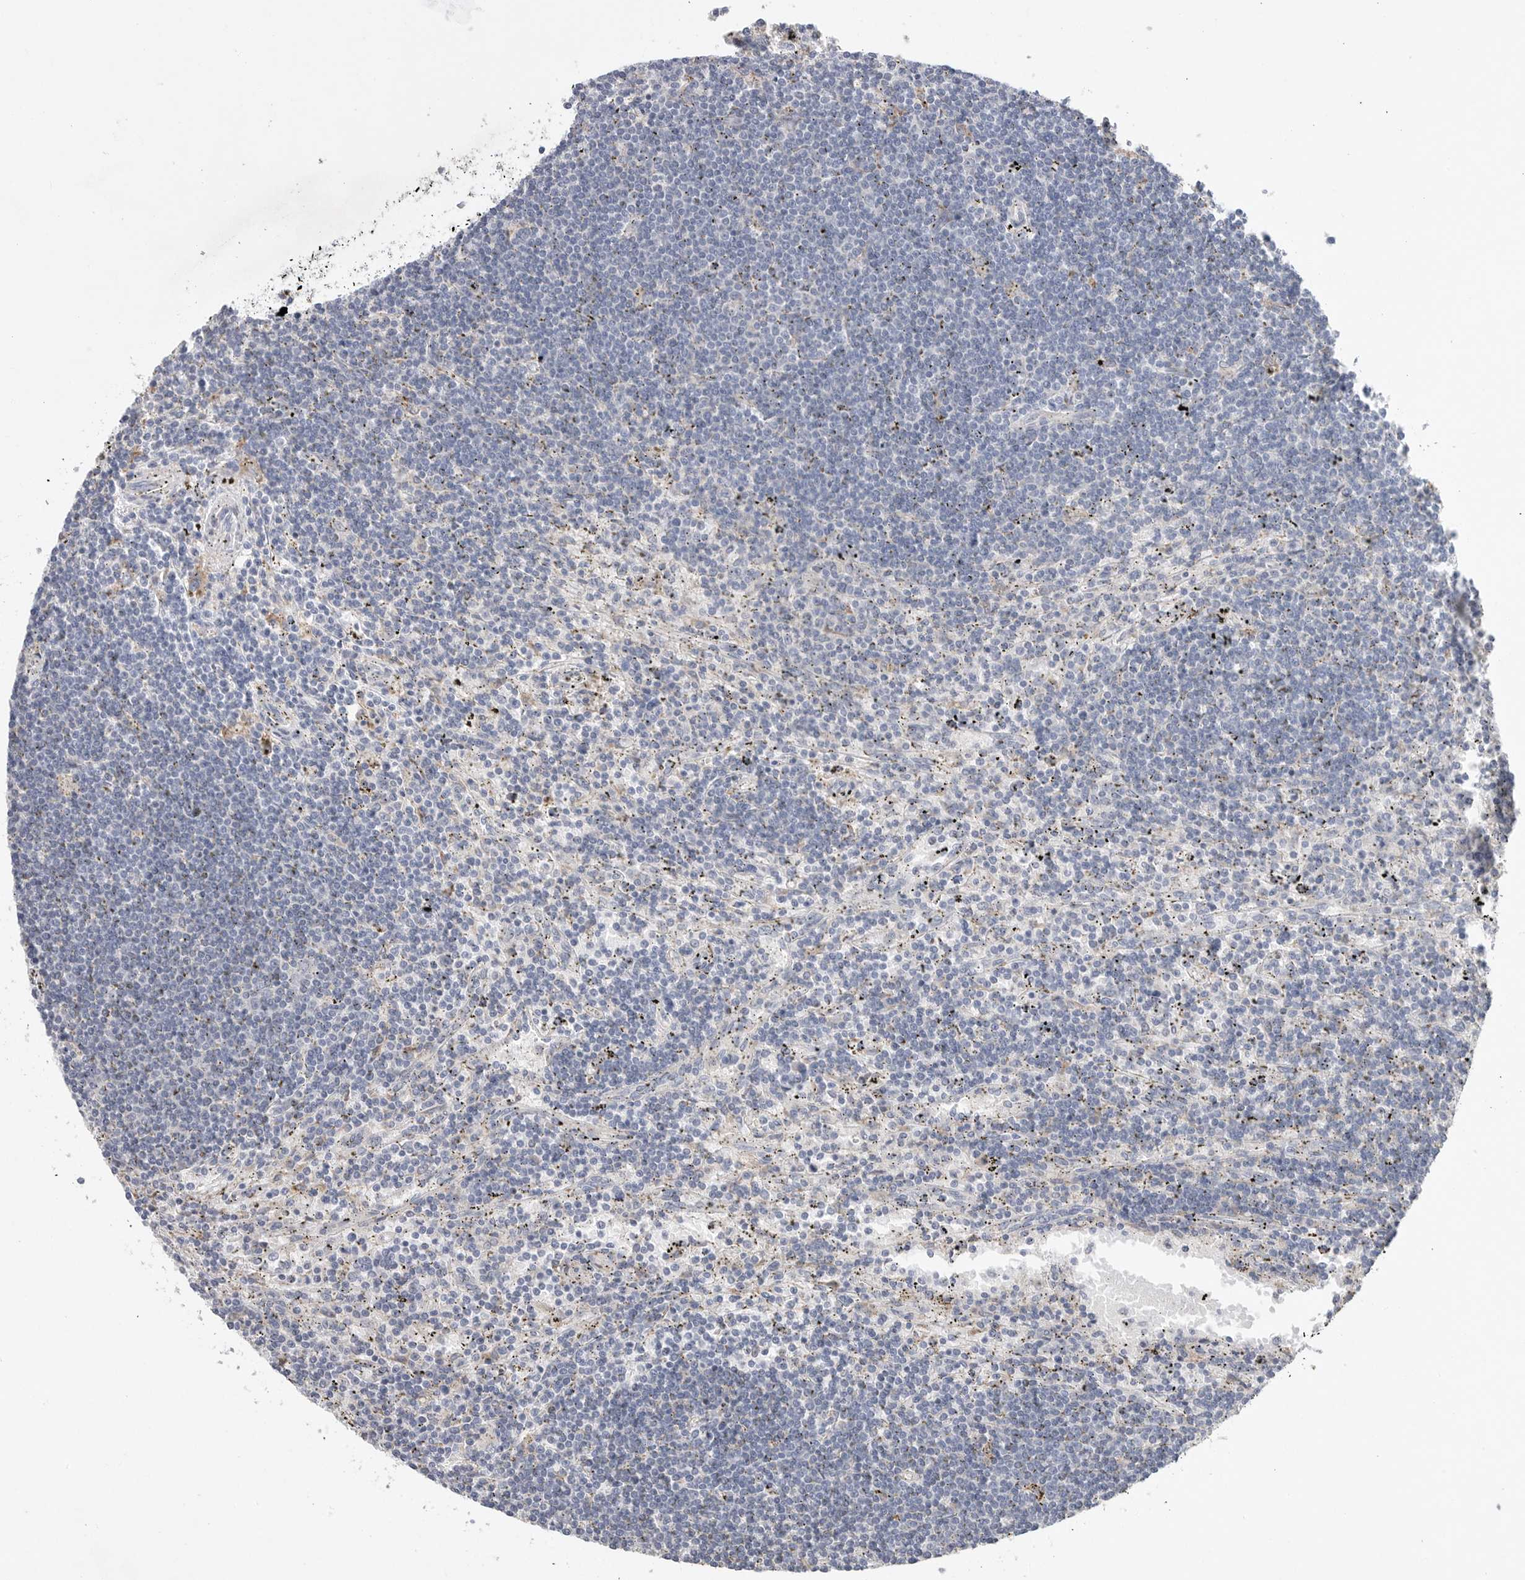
{"staining": {"intensity": "negative", "quantity": "none", "location": "none"}, "tissue": "lymphoma", "cell_type": "Tumor cells", "image_type": "cancer", "snomed": [{"axis": "morphology", "description": "Malignant lymphoma, non-Hodgkin's type, Low grade"}, {"axis": "topography", "description": "Spleen"}], "caption": "This is an immunohistochemistry micrograph of human low-grade malignant lymphoma, non-Hodgkin's type. There is no expression in tumor cells.", "gene": "CAMK2B", "patient": {"sex": "male", "age": 76}}